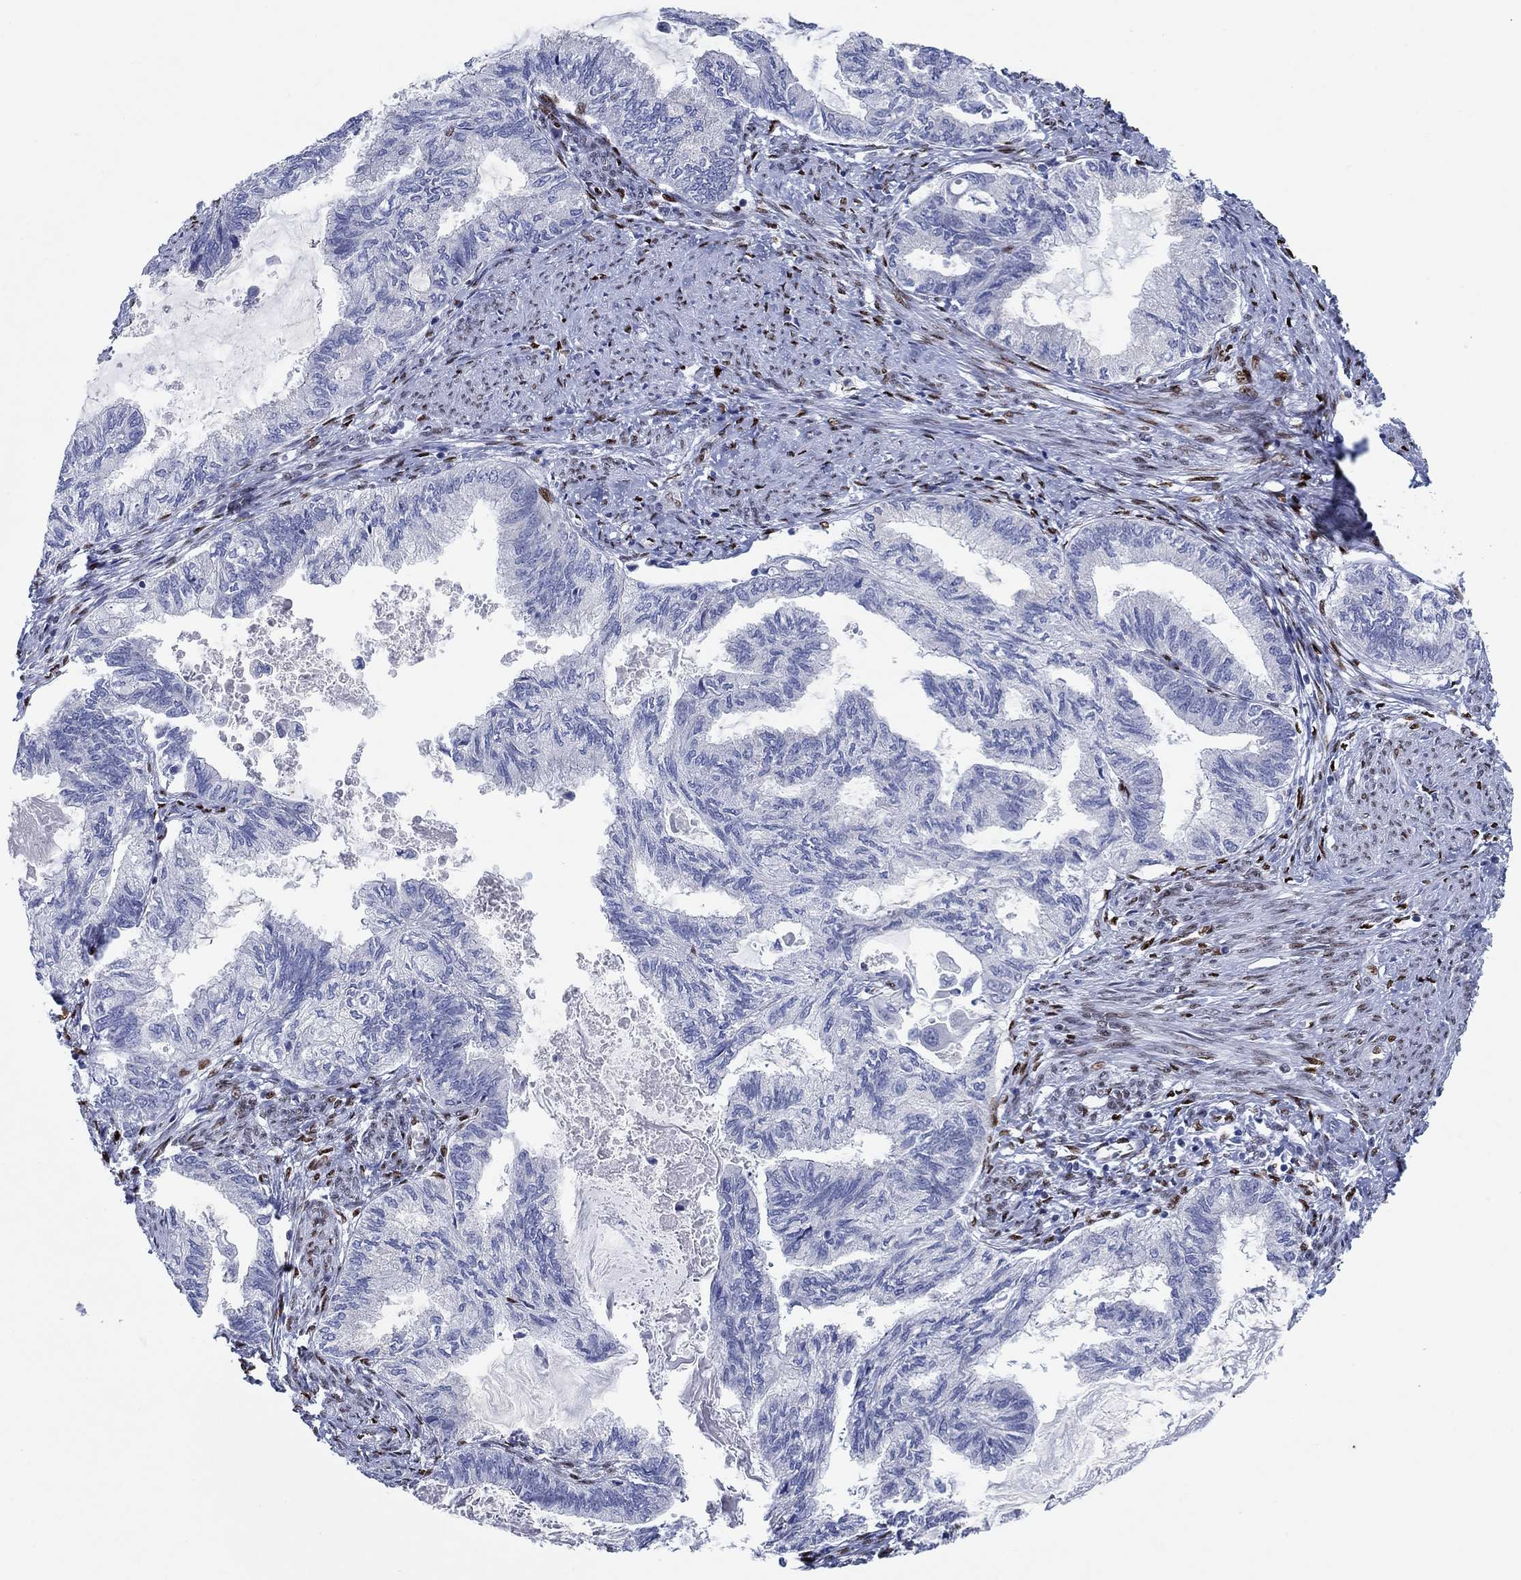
{"staining": {"intensity": "negative", "quantity": "none", "location": "none"}, "tissue": "endometrial cancer", "cell_type": "Tumor cells", "image_type": "cancer", "snomed": [{"axis": "morphology", "description": "Adenocarcinoma, NOS"}, {"axis": "topography", "description": "Endometrium"}], "caption": "Immunohistochemistry of endometrial cancer displays no positivity in tumor cells. Brightfield microscopy of immunohistochemistry stained with DAB (3,3'-diaminobenzidine) (brown) and hematoxylin (blue), captured at high magnification.", "gene": "ZEB1", "patient": {"sex": "female", "age": 86}}